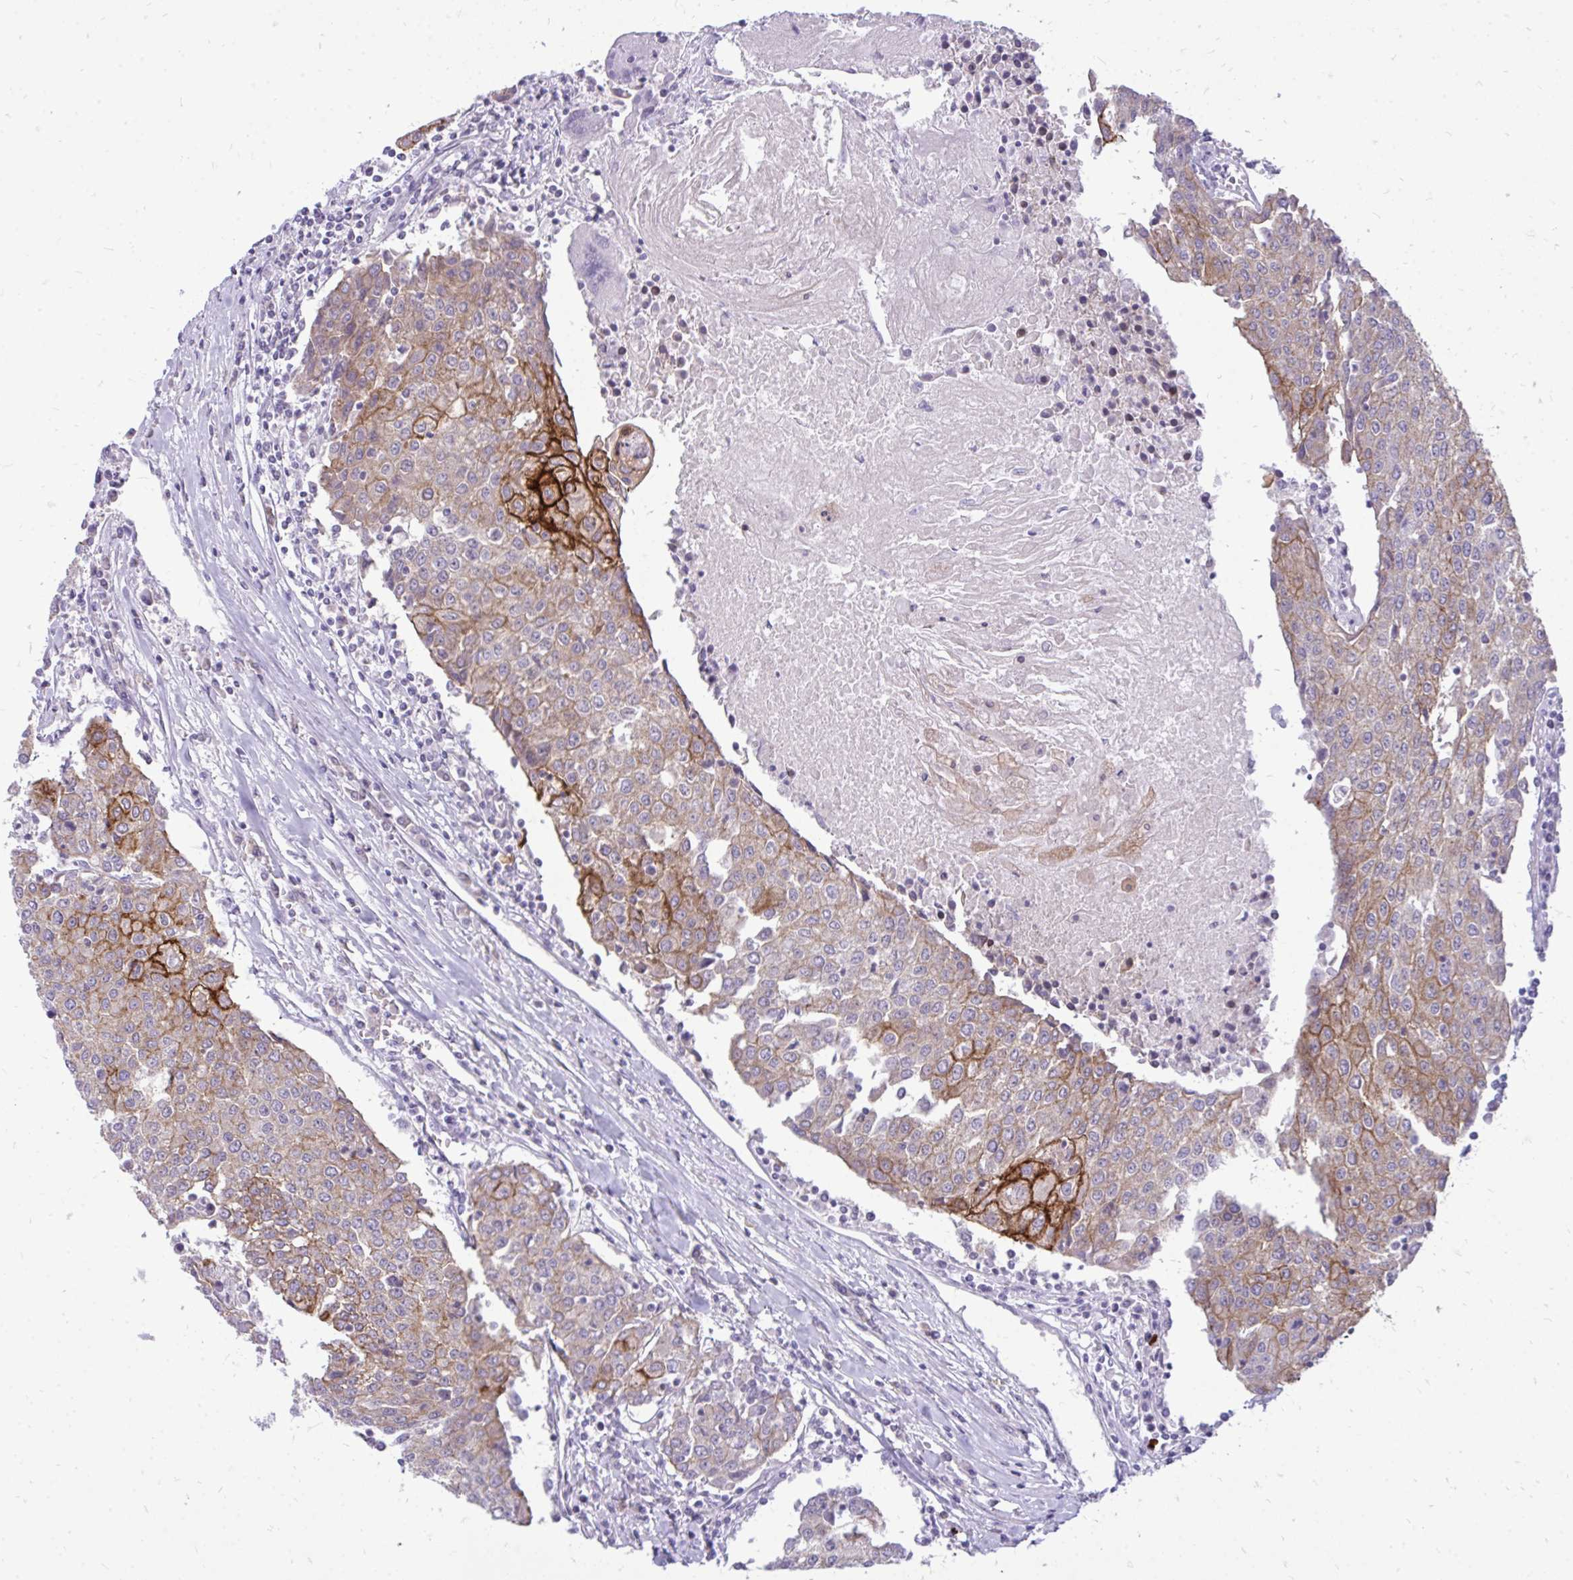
{"staining": {"intensity": "strong", "quantity": "<25%", "location": "cytoplasmic/membranous"}, "tissue": "urothelial cancer", "cell_type": "Tumor cells", "image_type": "cancer", "snomed": [{"axis": "morphology", "description": "Urothelial carcinoma, High grade"}, {"axis": "topography", "description": "Urinary bladder"}], "caption": "This photomicrograph reveals IHC staining of urothelial carcinoma (high-grade), with medium strong cytoplasmic/membranous expression in approximately <25% of tumor cells.", "gene": "SPTBN2", "patient": {"sex": "female", "age": 85}}